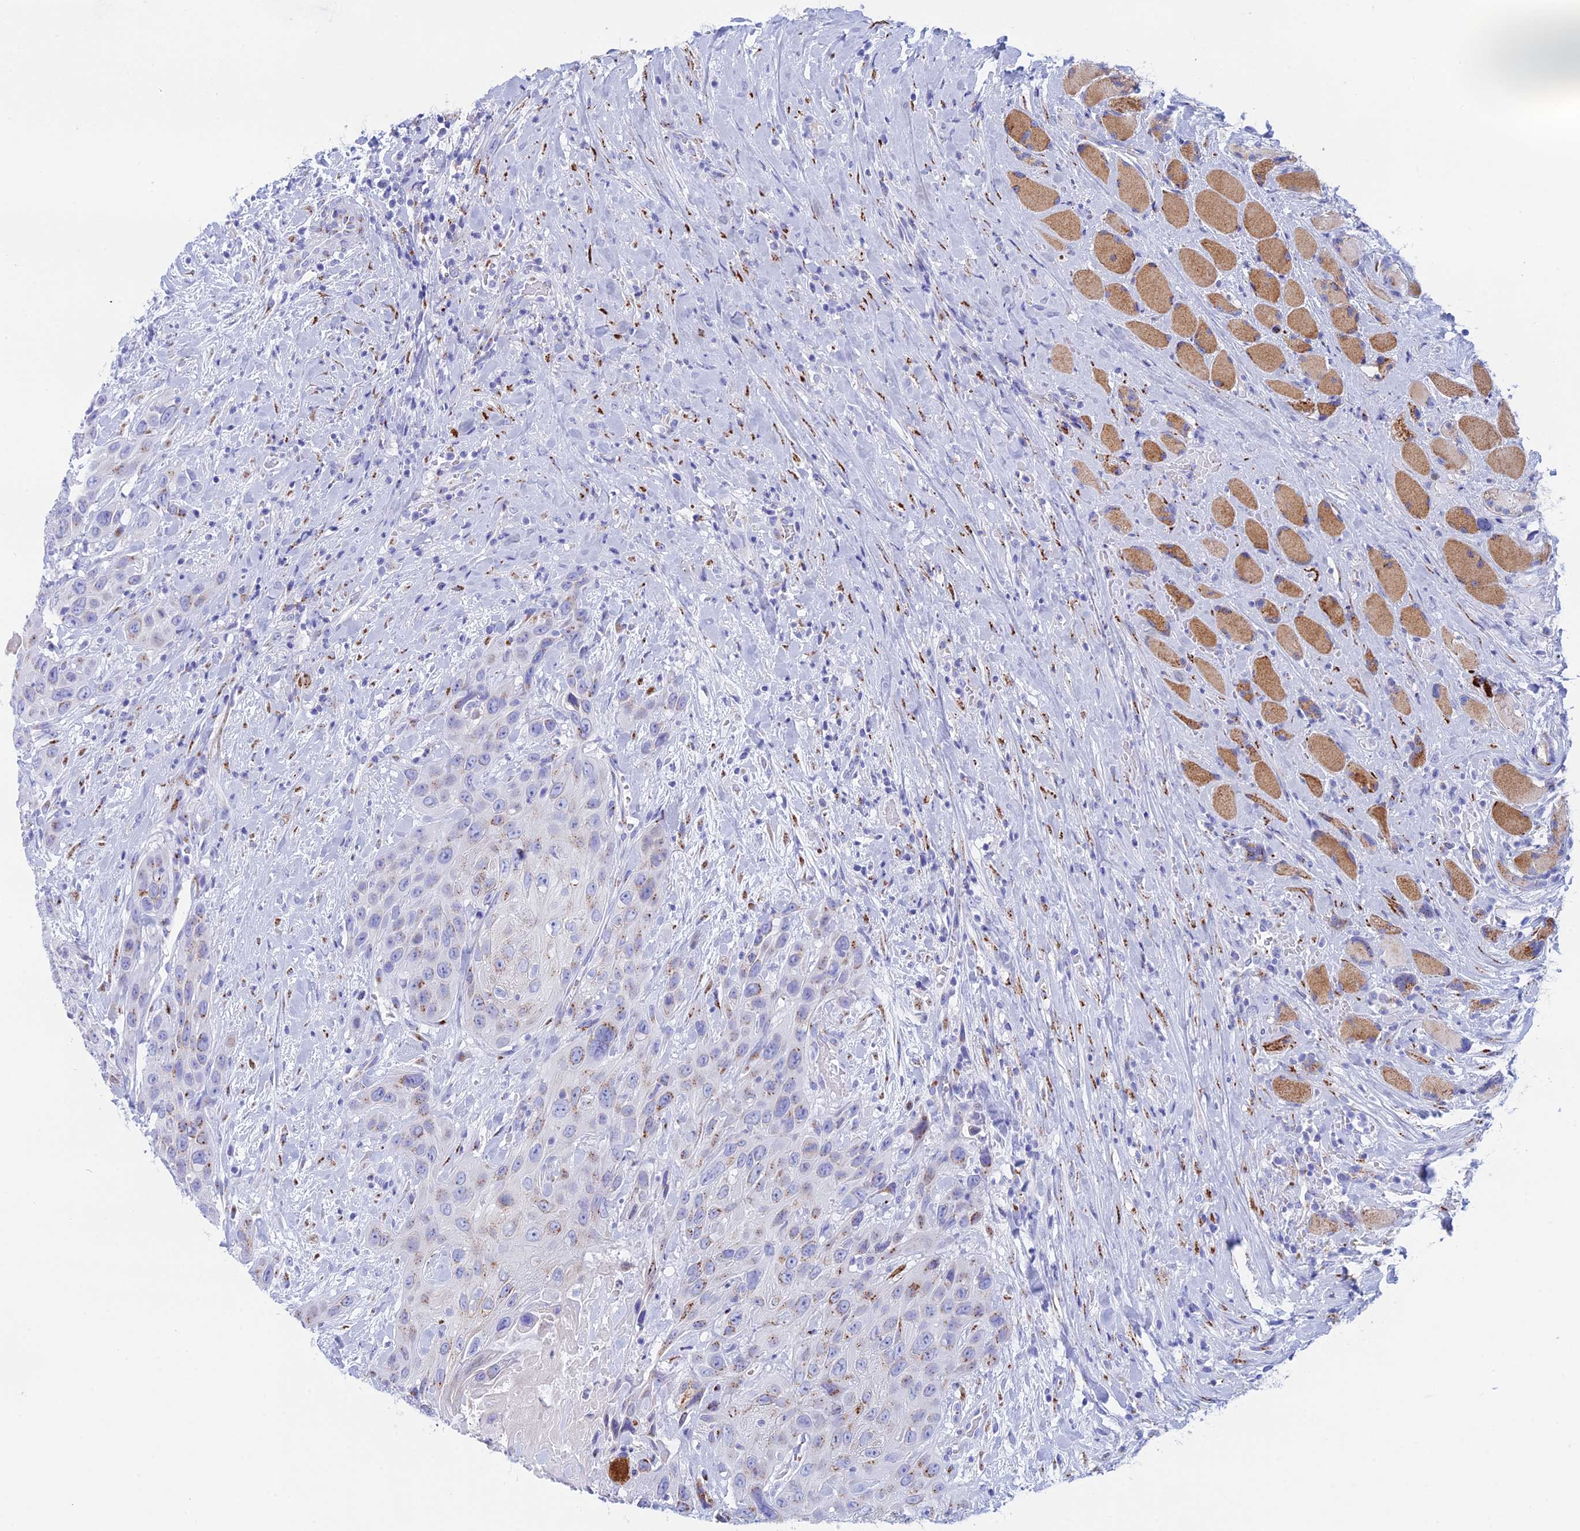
{"staining": {"intensity": "moderate", "quantity": "<25%", "location": "cytoplasmic/membranous"}, "tissue": "head and neck cancer", "cell_type": "Tumor cells", "image_type": "cancer", "snomed": [{"axis": "morphology", "description": "Squamous cell carcinoma, NOS"}, {"axis": "topography", "description": "Head-Neck"}], "caption": "Immunohistochemical staining of human head and neck cancer reveals moderate cytoplasmic/membranous protein positivity in about <25% of tumor cells.", "gene": "ERICH4", "patient": {"sex": "male", "age": 81}}